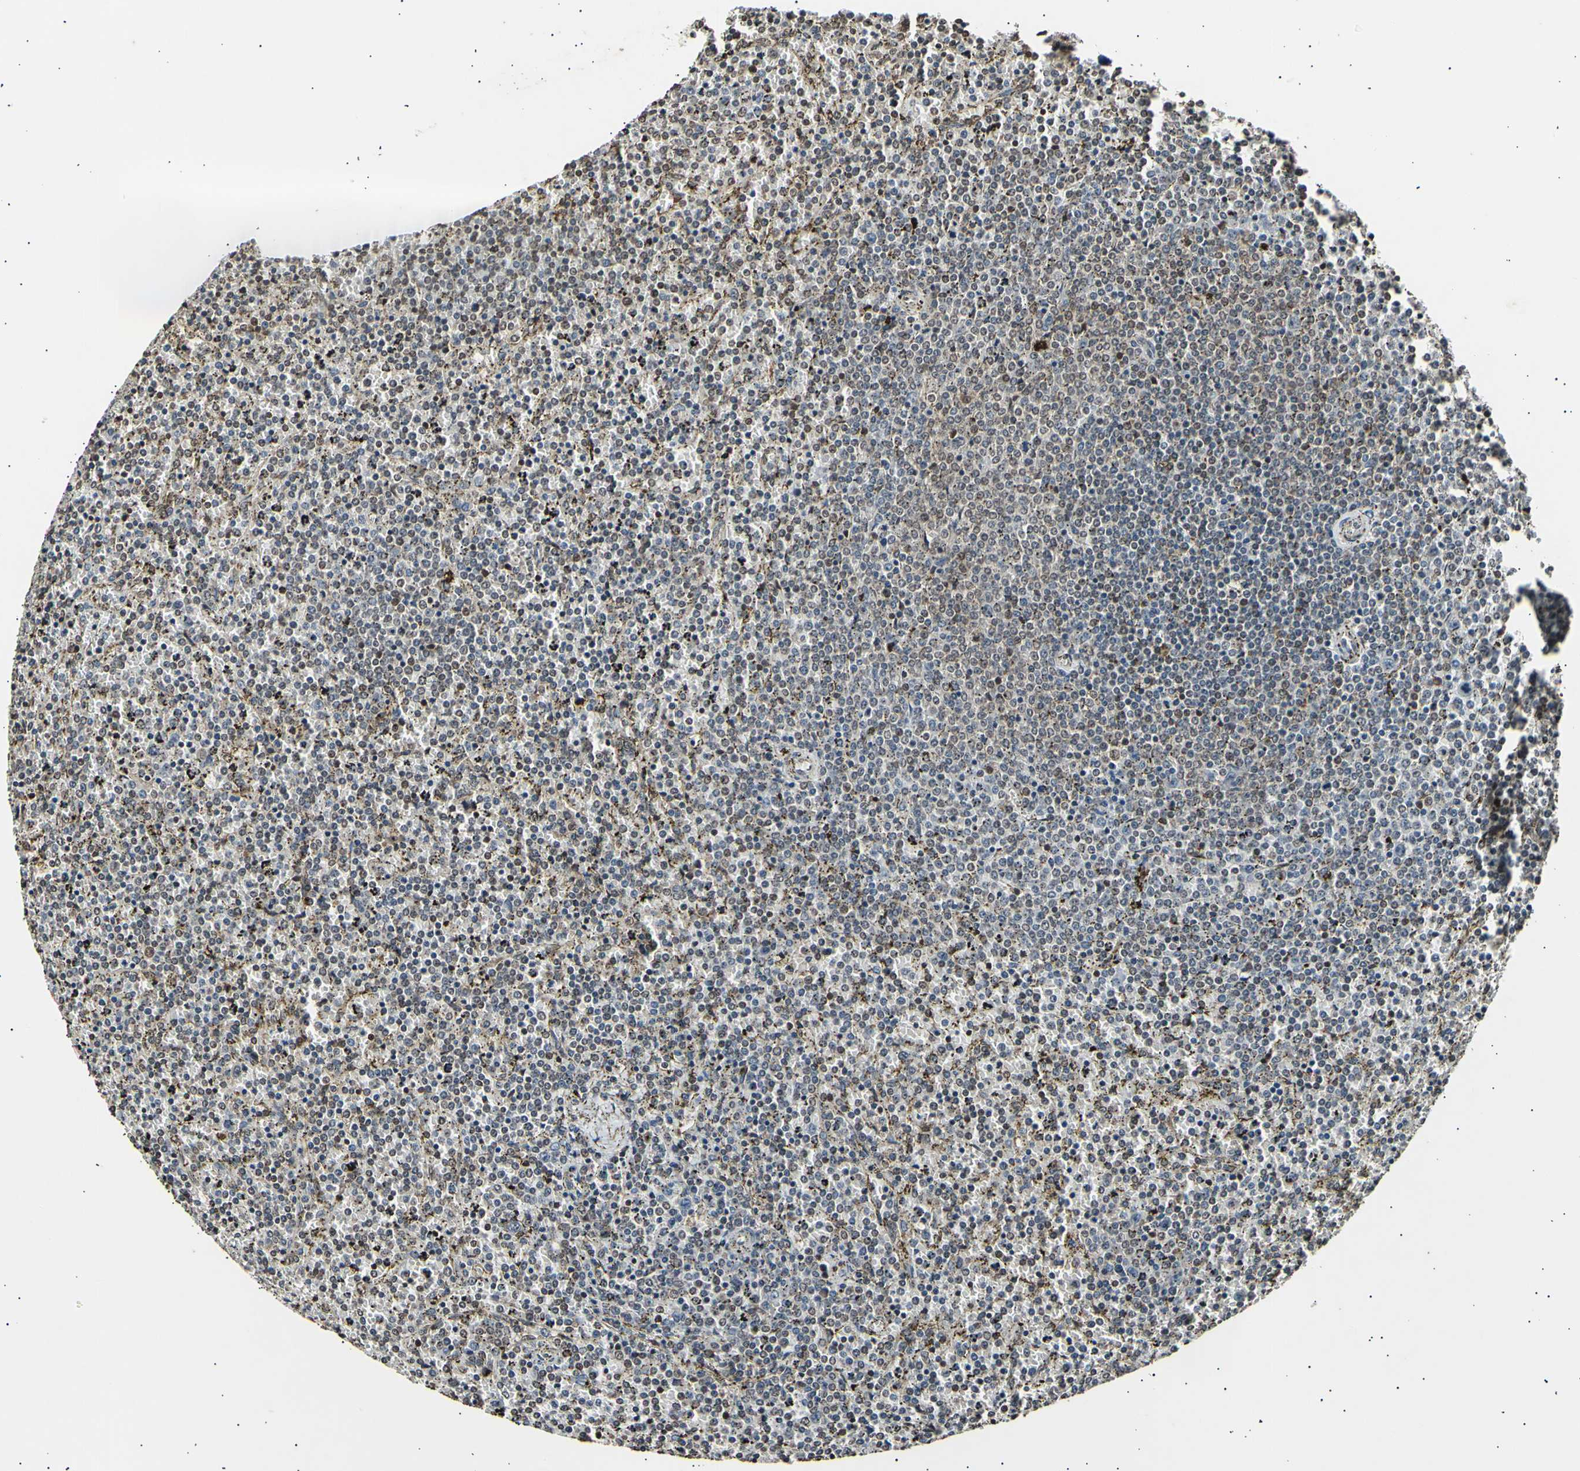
{"staining": {"intensity": "weak", "quantity": "25%-75%", "location": "nuclear"}, "tissue": "lymphoma", "cell_type": "Tumor cells", "image_type": "cancer", "snomed": [{"axis": "morphology", "description": "Malignant lymphoma, non-Hodgkin's type, Low grade"}, {"axis": "topography", "description": "Spleen"}], "caption": "Human malignant lymphoma, non-Hodgkin's type (low-grade) stained for a protein (brown) exhibits weak nuclear positive positivity in about 25%-75% of tumor cells.", "gene": "ANAPC7", "patient": {"sex": "female", "age": 77}}